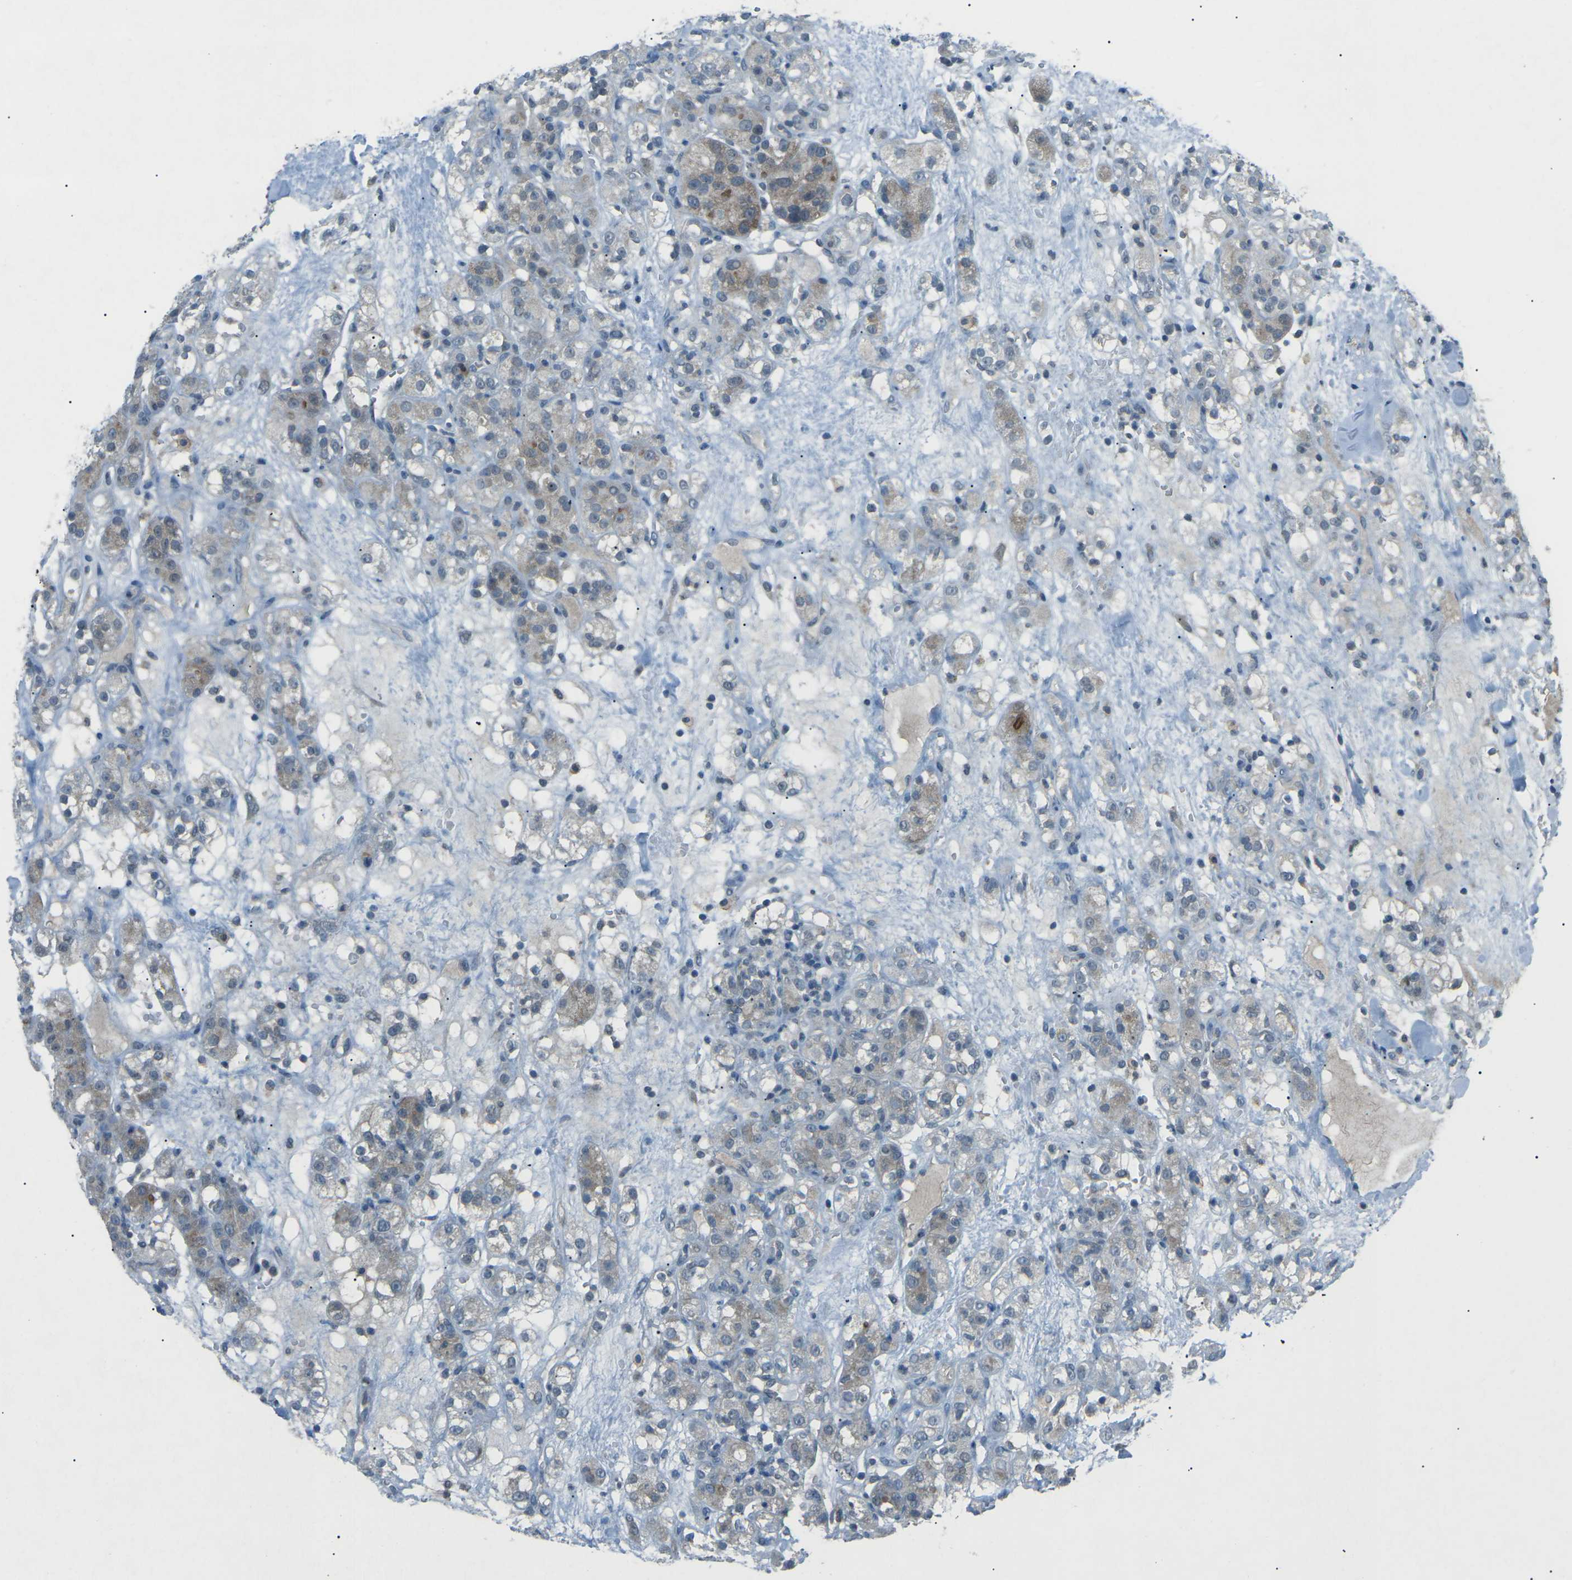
{"staining": {"intensity": "moderate", "quantity": "<25%", "location": "cytoplasmic/membranous"}, "tissue": "renal cancer", "cell_type": "Tumor cells", "image_type": "cancer", "snomed": [{"axis": "morphology", "description": "Normal tissue, NOS"}, {"axis": "morphology", "description": "Adenocarcinoma, NOS"}, {"axis": "topography", "description": "Kidney"}], "caption": "Protein expression analysis of human renal adenocarcinoma reveals moderate cytoplasmic/membranous staining in about <25% of tumor cells.", "gene": "PRKCA", "patient": {"sex": "male", "age": 61}}